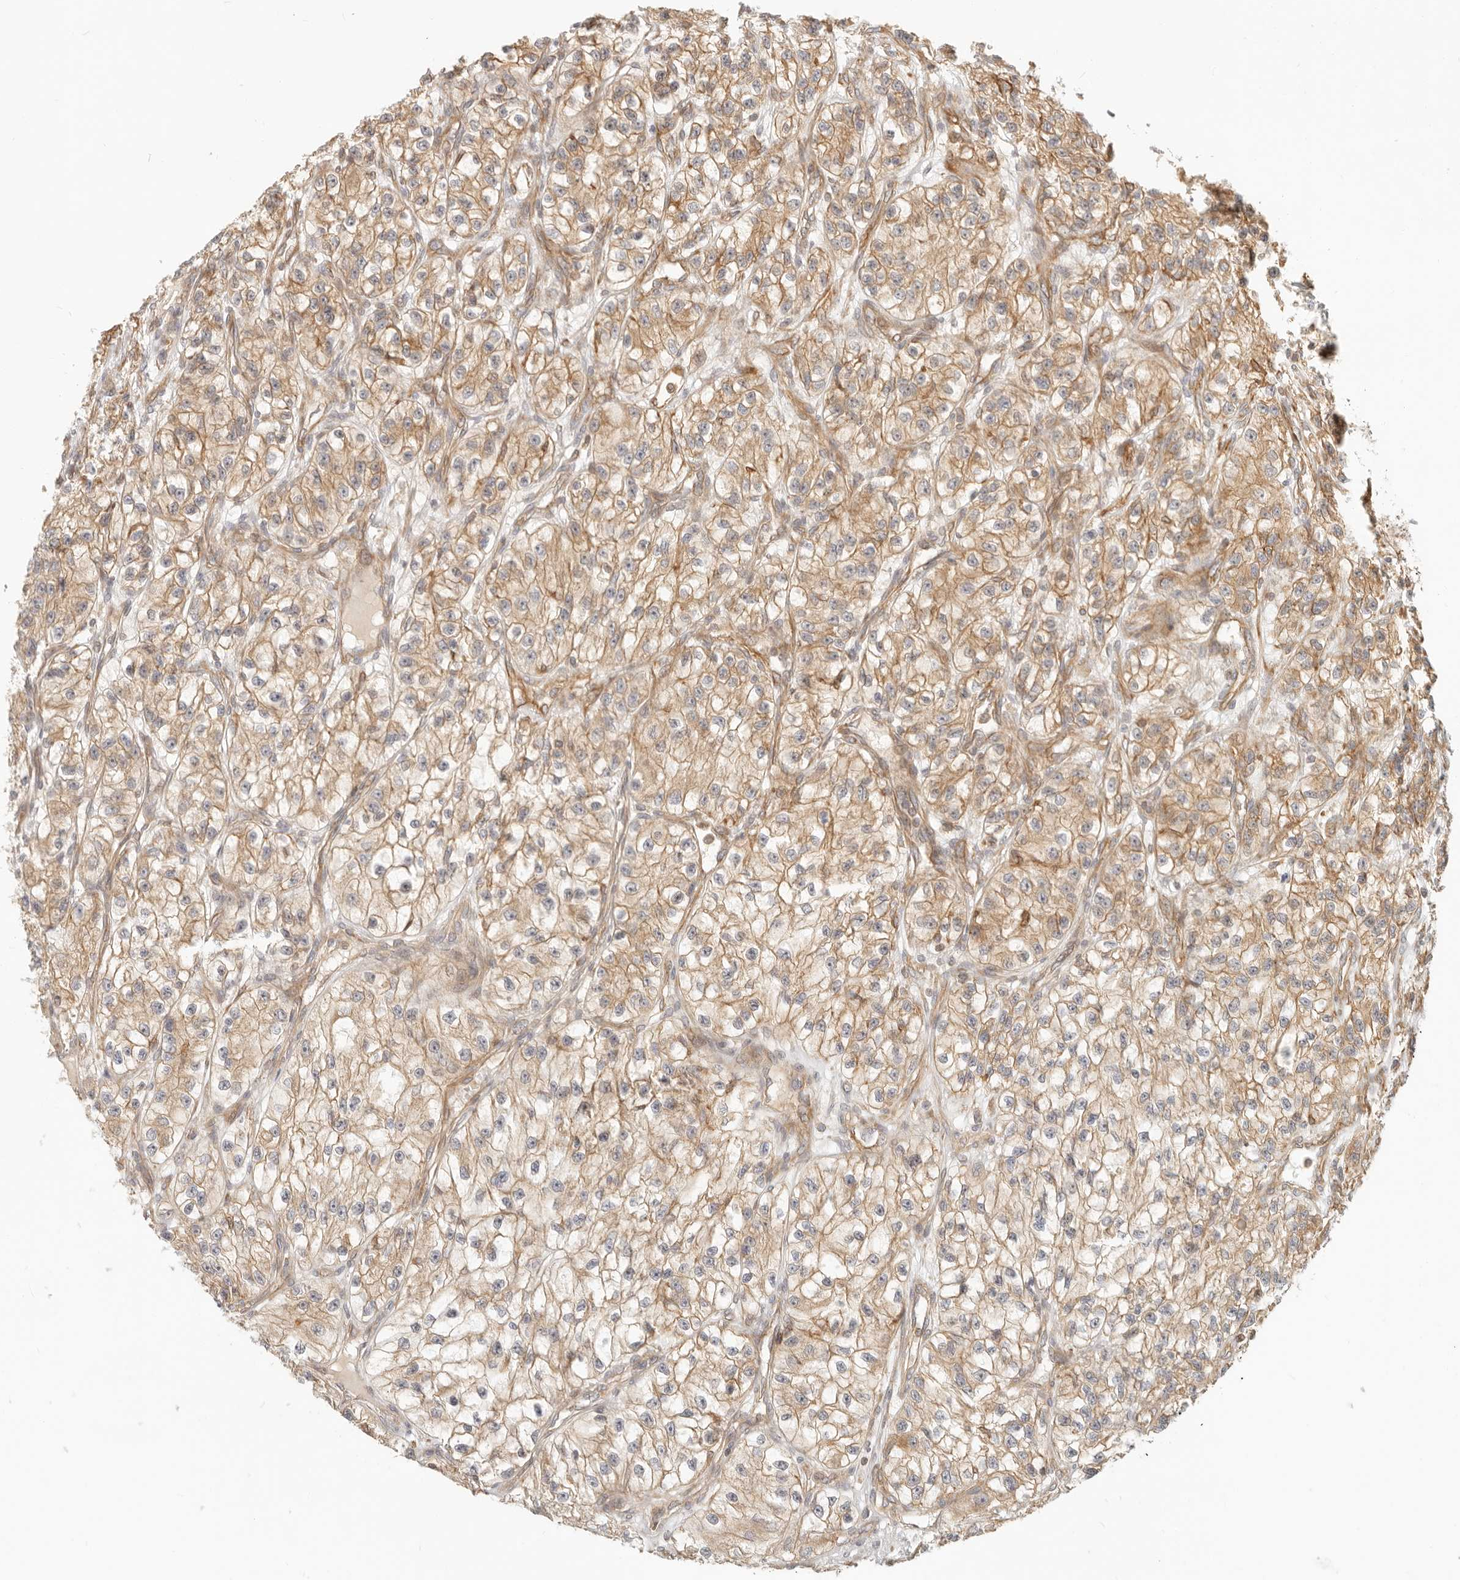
{"staining": {"intensity": "moderate", "quantity": "25%-75%", "location": "cytoplasmic/membranous"}, "tissue": "renal cancer", "cell_type": "Tumor cells", "image_type": "cancer", "snomed": [{"axis": "morphology", "description": "Adenocarcinoma, NOS"}, {"axis": "topography", "description": "Kidney"}], "caption": "Renal cancer tissue displays moderate cytoplasmic/membranous staining in approximately 25%-75% of tumor cells", "gene": "UFSP1", "patient": {"sex": "female", "age": 57}}